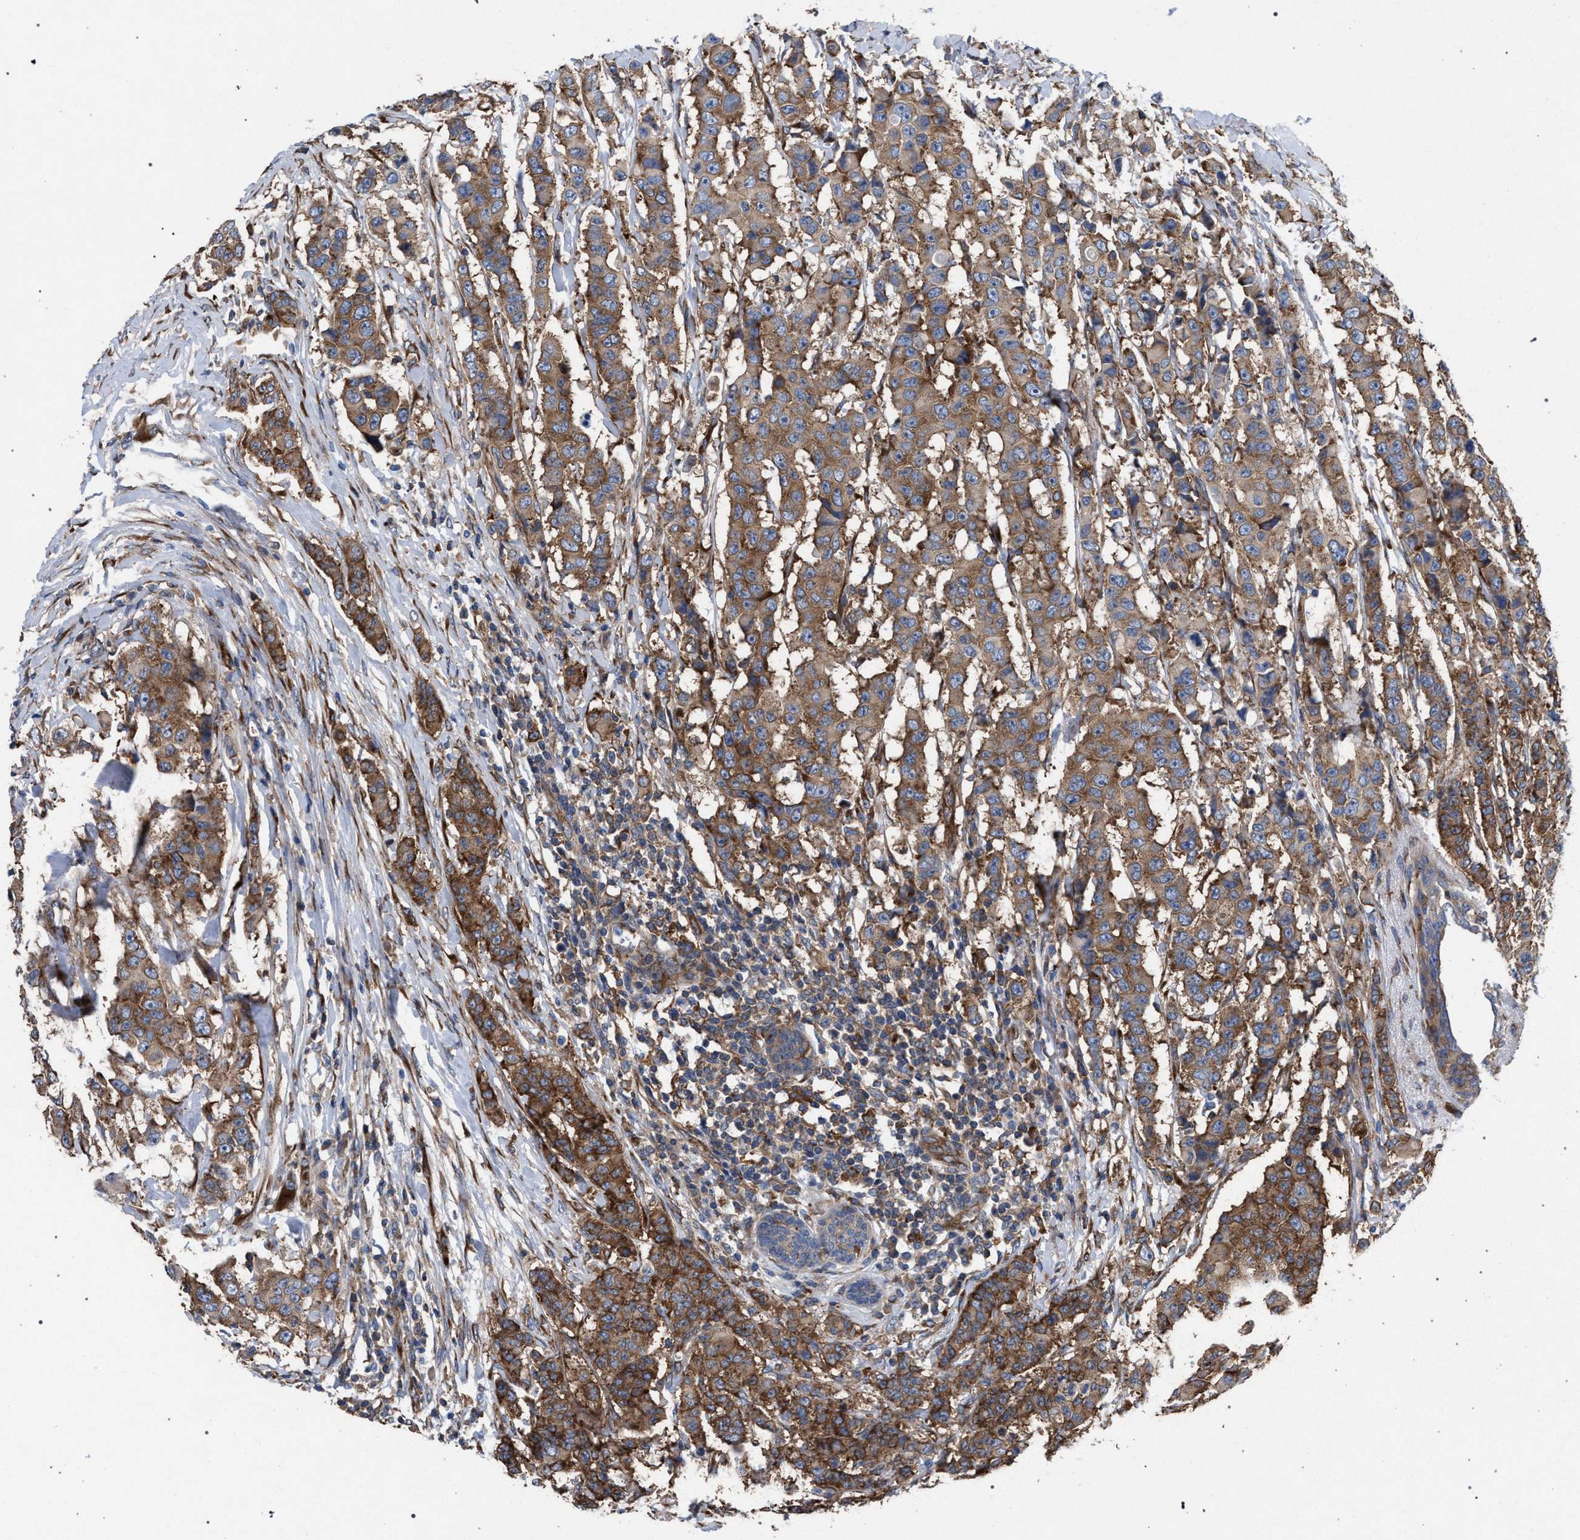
{"staining": {"intensity": "moderate", "quantity": ">75%", "location": "cytoplasmic/membranous"}, "tissue": "breast cancer", "cell_type": "Tumor cells", "image_type": "cancer", "snomed": [{"axis": "morphology", "description": "Duct carcinoma"}, {"axis": "topography", "description": "Breast"}], "caption": "Moderate cytoplasmic/membranous staining is present in about >75% of tumor cells in breast cancer (intraductal carcinoma).", "gene": "CDR2L", "patient": {"sex": "female", "age": 40}}